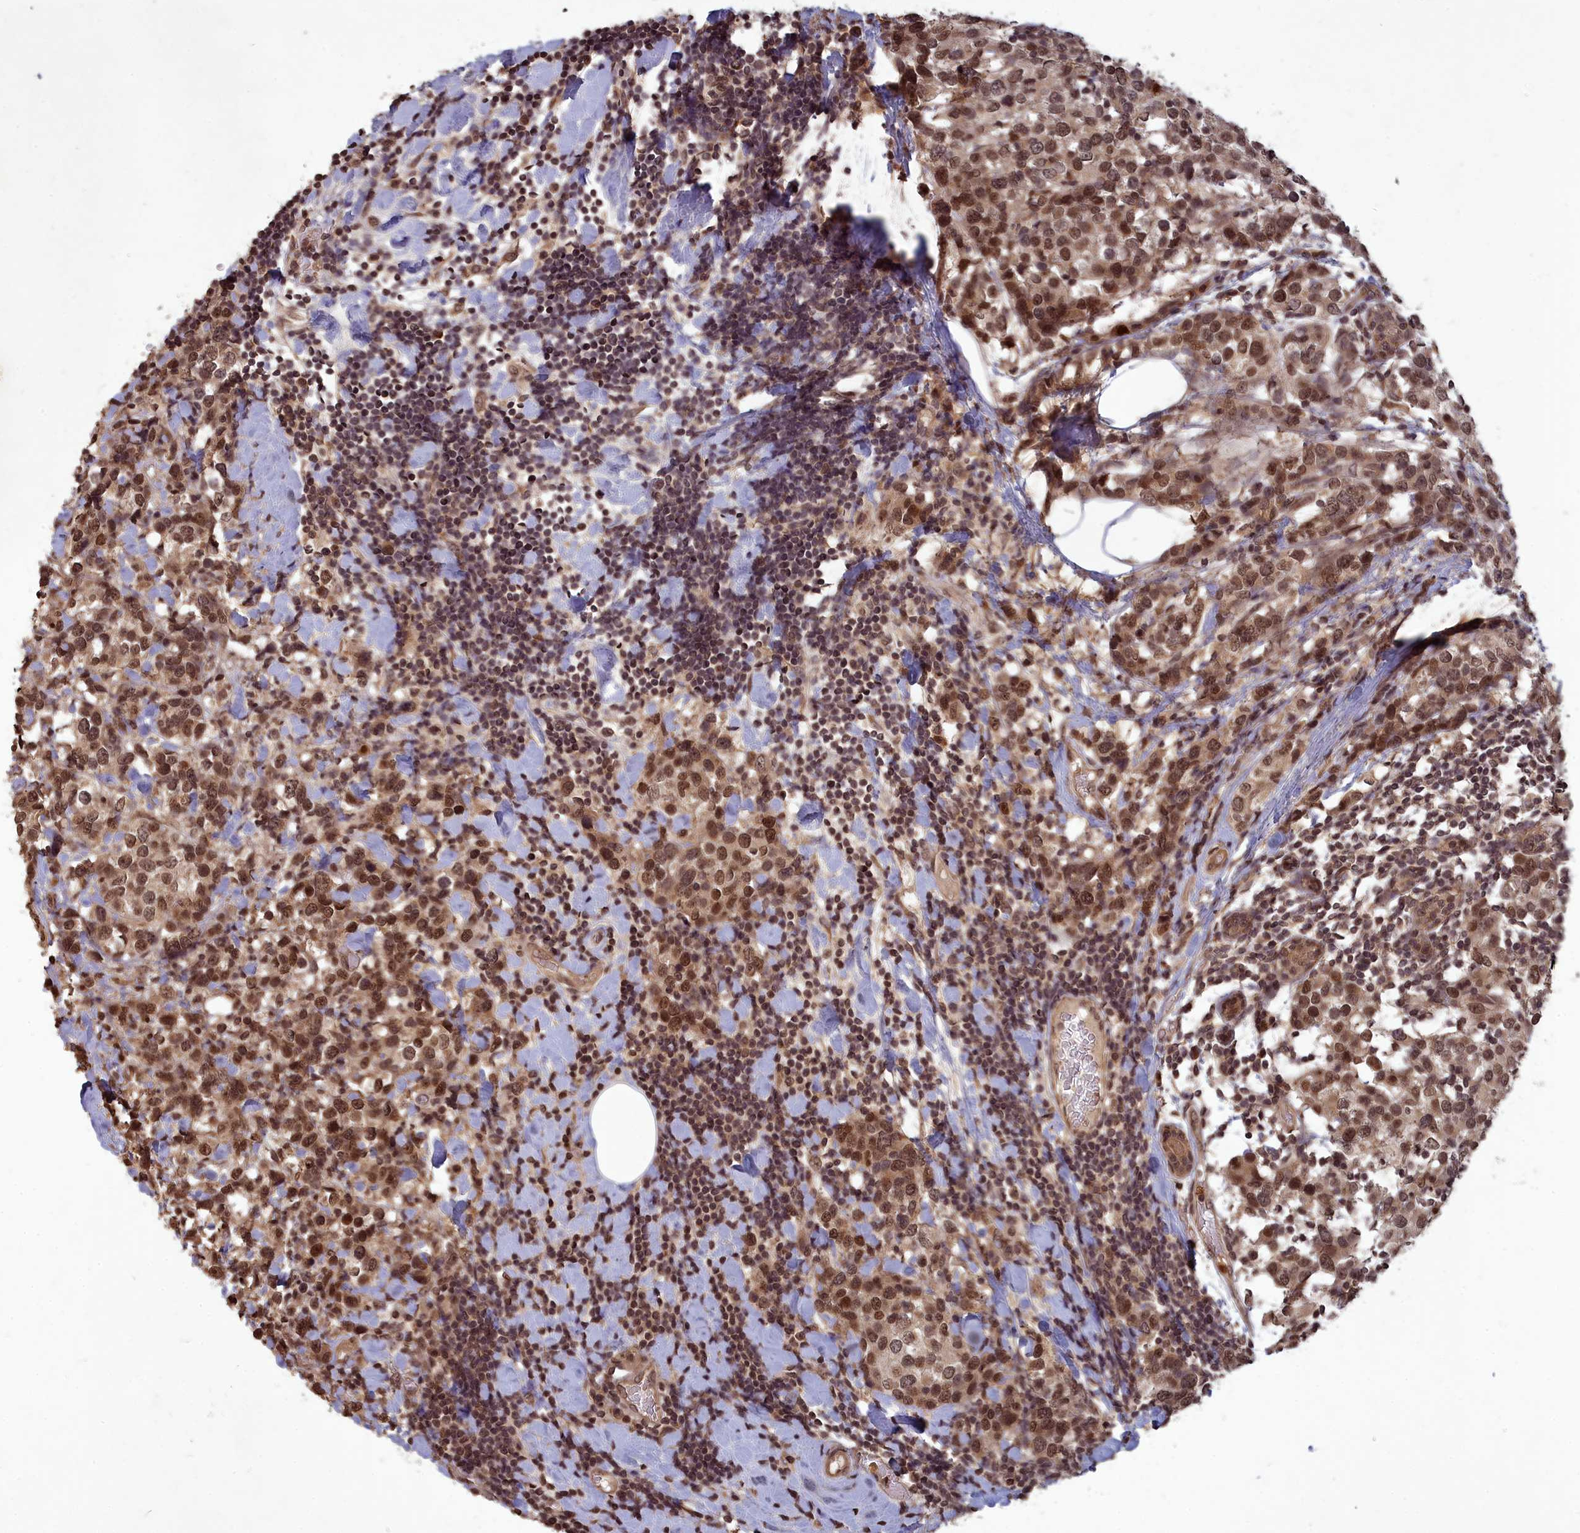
{"staining": {"intensity": "moderate", "quantity": ">75%", "location": "nuclear"}, "tissue": "breast cancer", "cell_type": "Tumor cells", "image_type": "cancer", "snomed": [{"axis": "morphology", "description": "Lobular carcinoma"}, {"axis": "topography", "description": "Breast"}], "caption": "Immunohistochemical staining of human breast cancer (lobular carcinoma) shows moderate nuclear protein staining in about >75% of tumor cells.", "gene": "SRMS", "patient": {"sex": "female", "age": 59}}